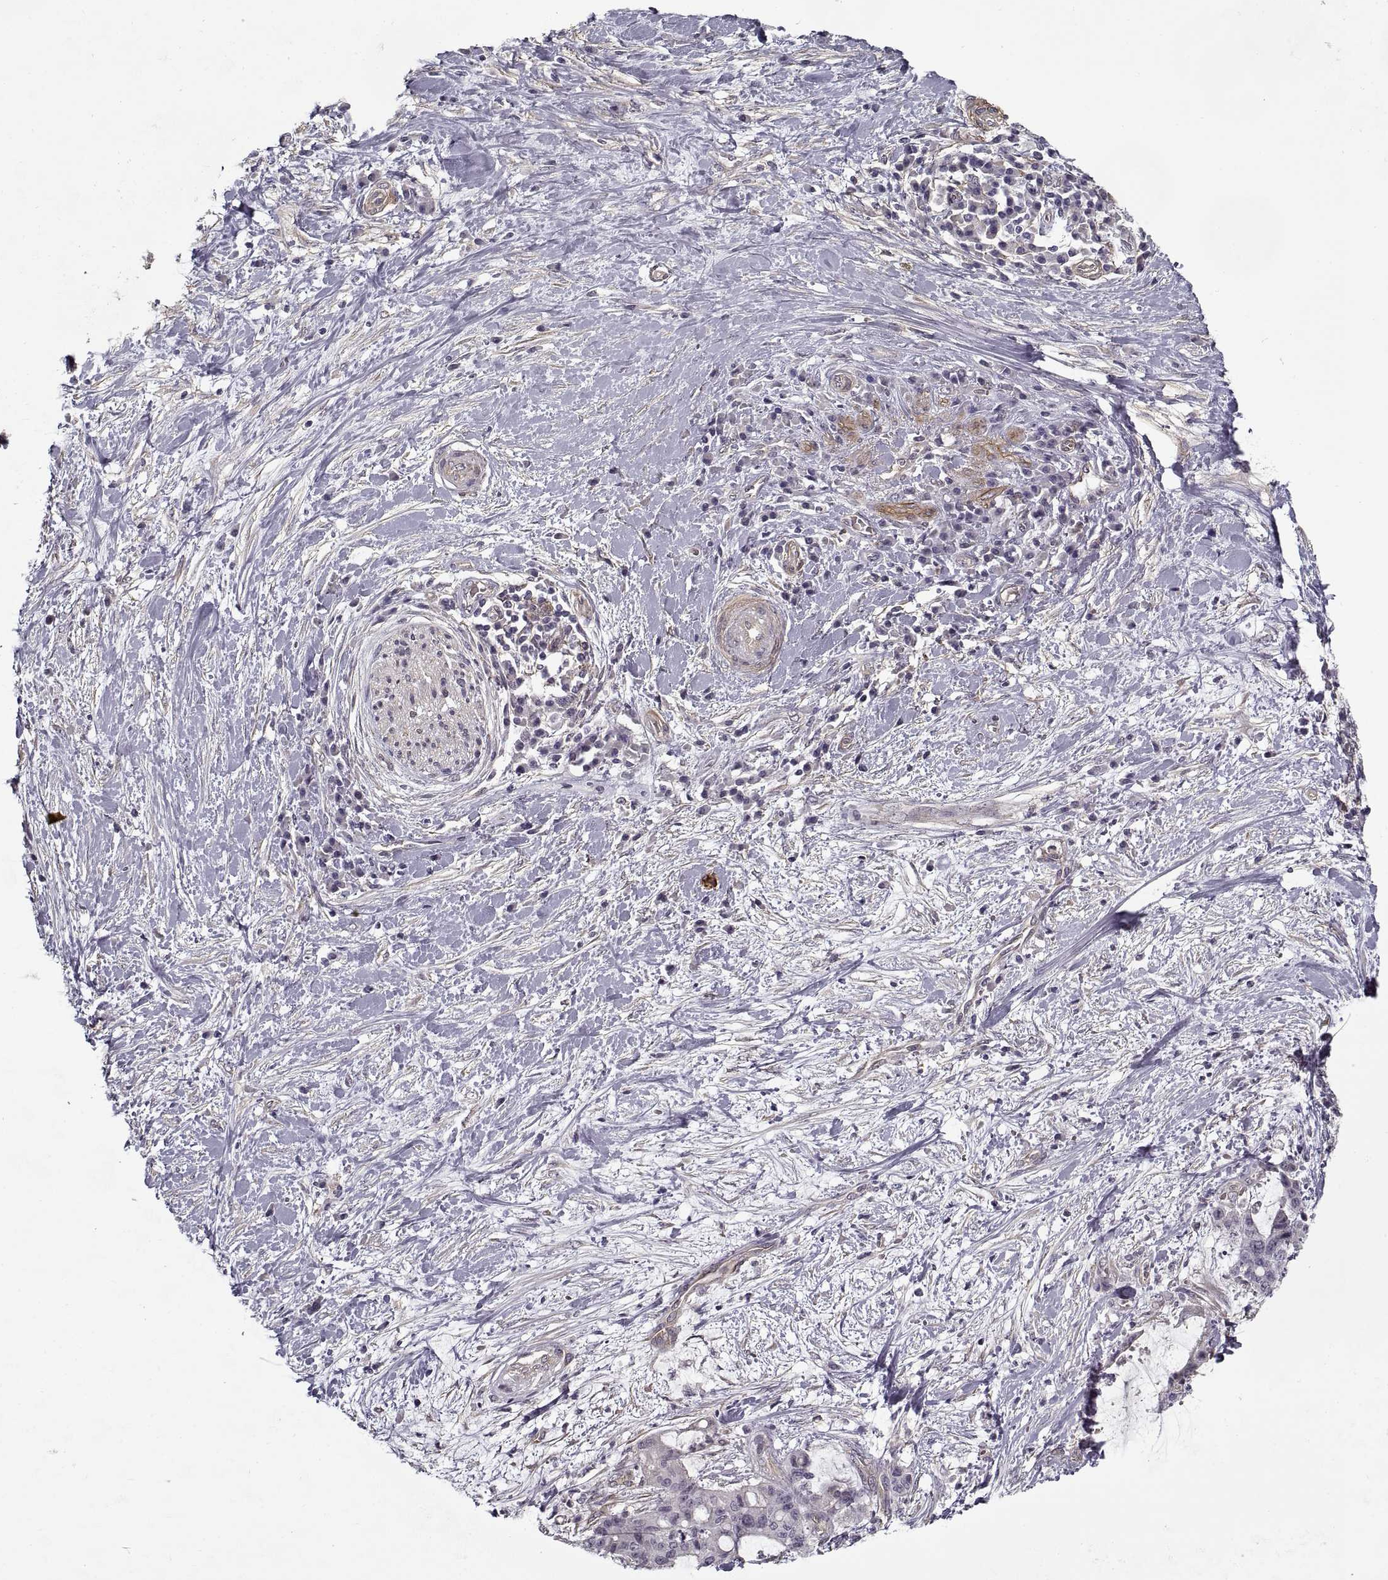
{"staining": {"intensity": "negative", "quantity": "none", "location": "none"}, "tissue": "liver cancer", "cell_type": "Tumor cells", "image_type": "cancer", "snomed": [{"axis": "morphology", "description": "Cholangiocarcinoma"}, {"axis": "topography", "description": "Liver"}], "caption": "Tumor cells are negative for protein expression in human liver cancer.", "gene": "LAMB2", "patient": {"sex": "female", "age": 73}}